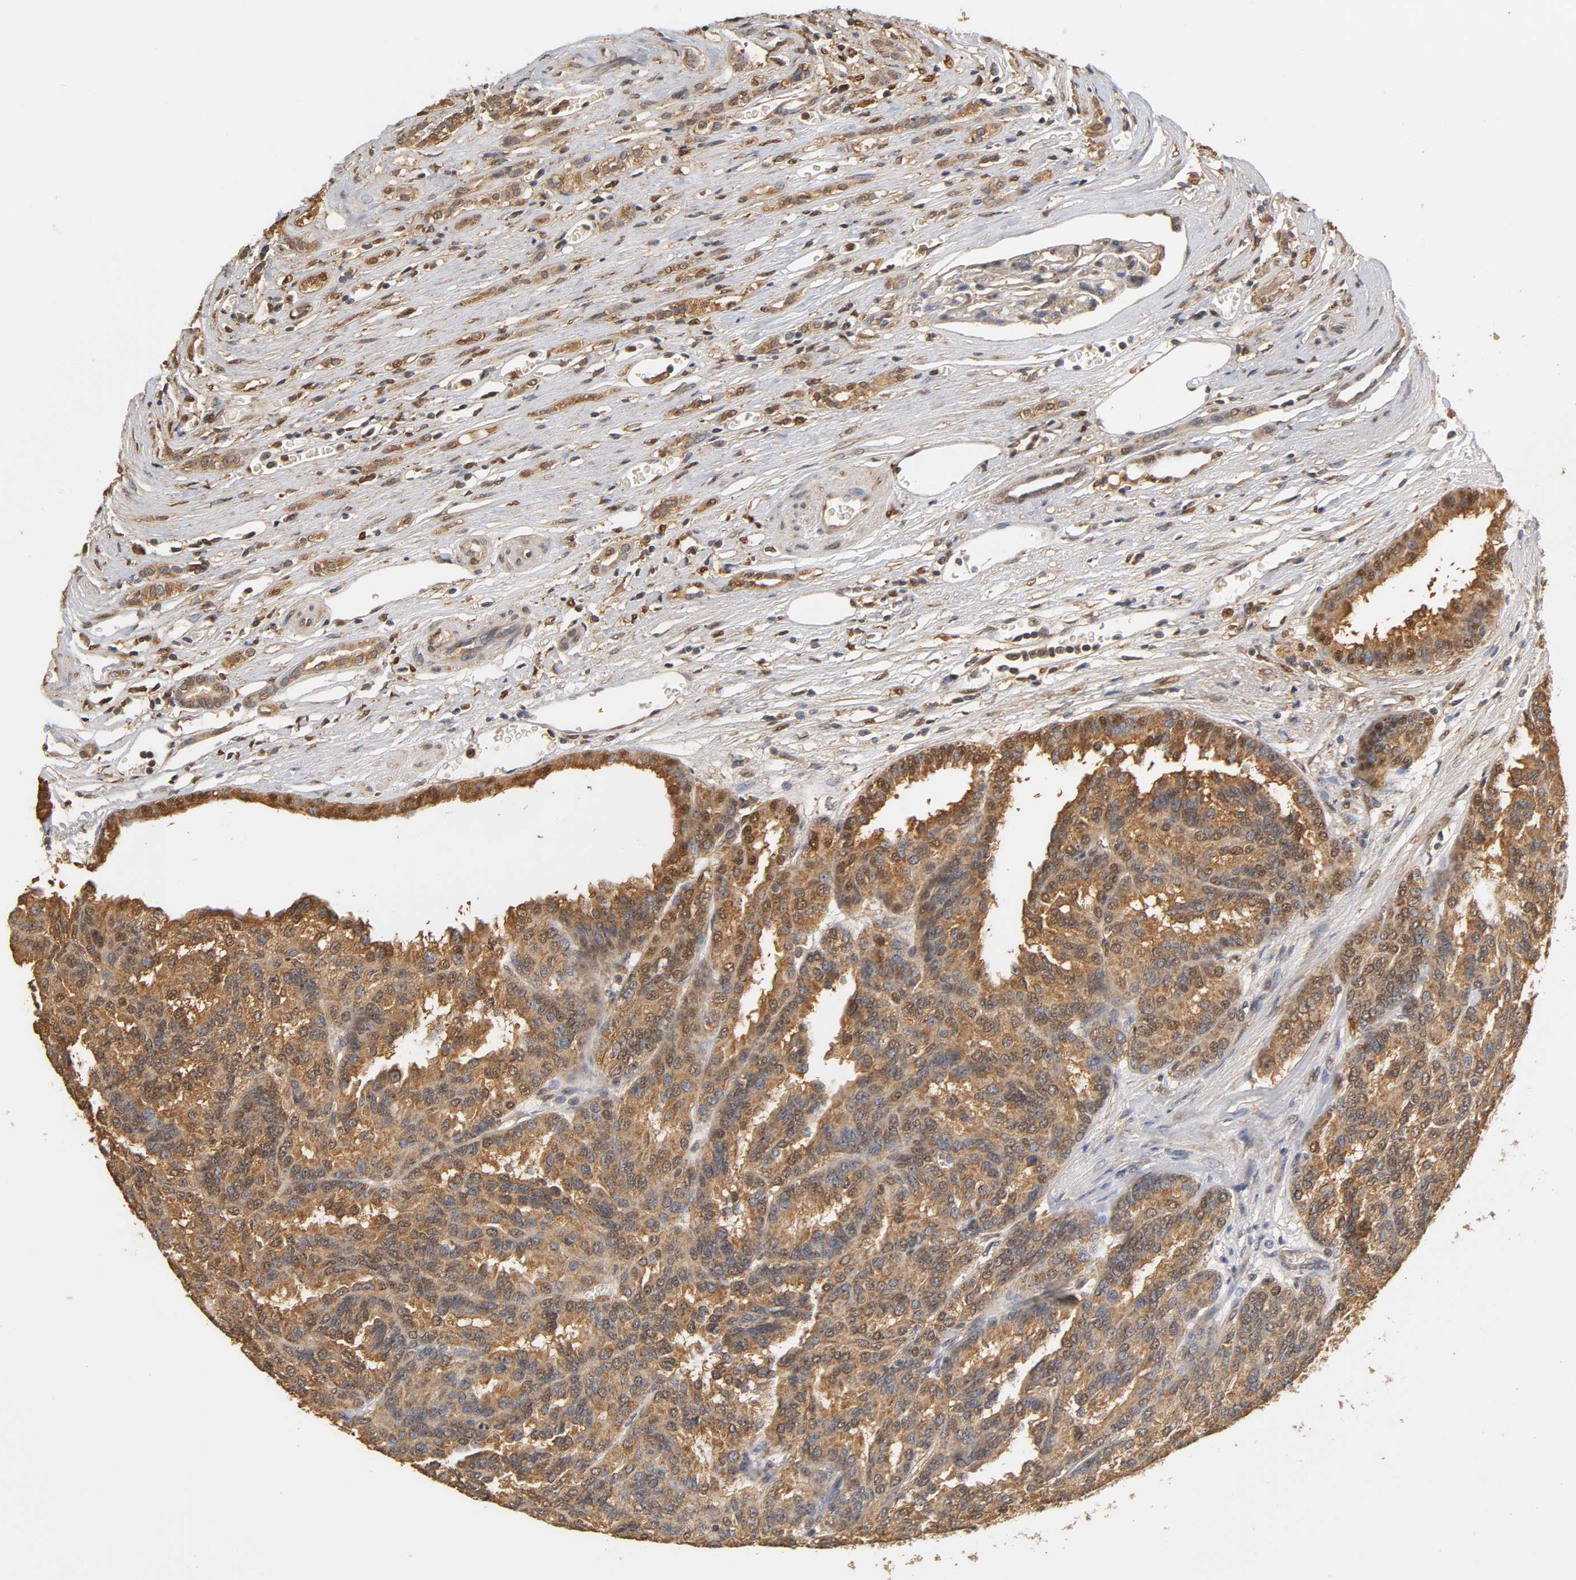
{"staining": {"intensity": "strong", "quantity": ">75%", "location": "cytoplasmic/membranous"}, "tissue": "renal cancer", "cell_type": "Tumor cells", "image_type": "cancer", "snomed": [{"axis": "morphology", "description": "Adenocarcinoma, NOS"}, {"axis": "topography", "description": "Kidney"}], "caption": "Tumor cells display high levels of strong cytoplasmic/membranous positivity in approximately >75% of cells in human renal cancer (adenocarcinoma). (DAB IHC with brightfield microscopy, high magnification).", "gene": "PKN1", "patient": {"sex": "male", "age": 46}}